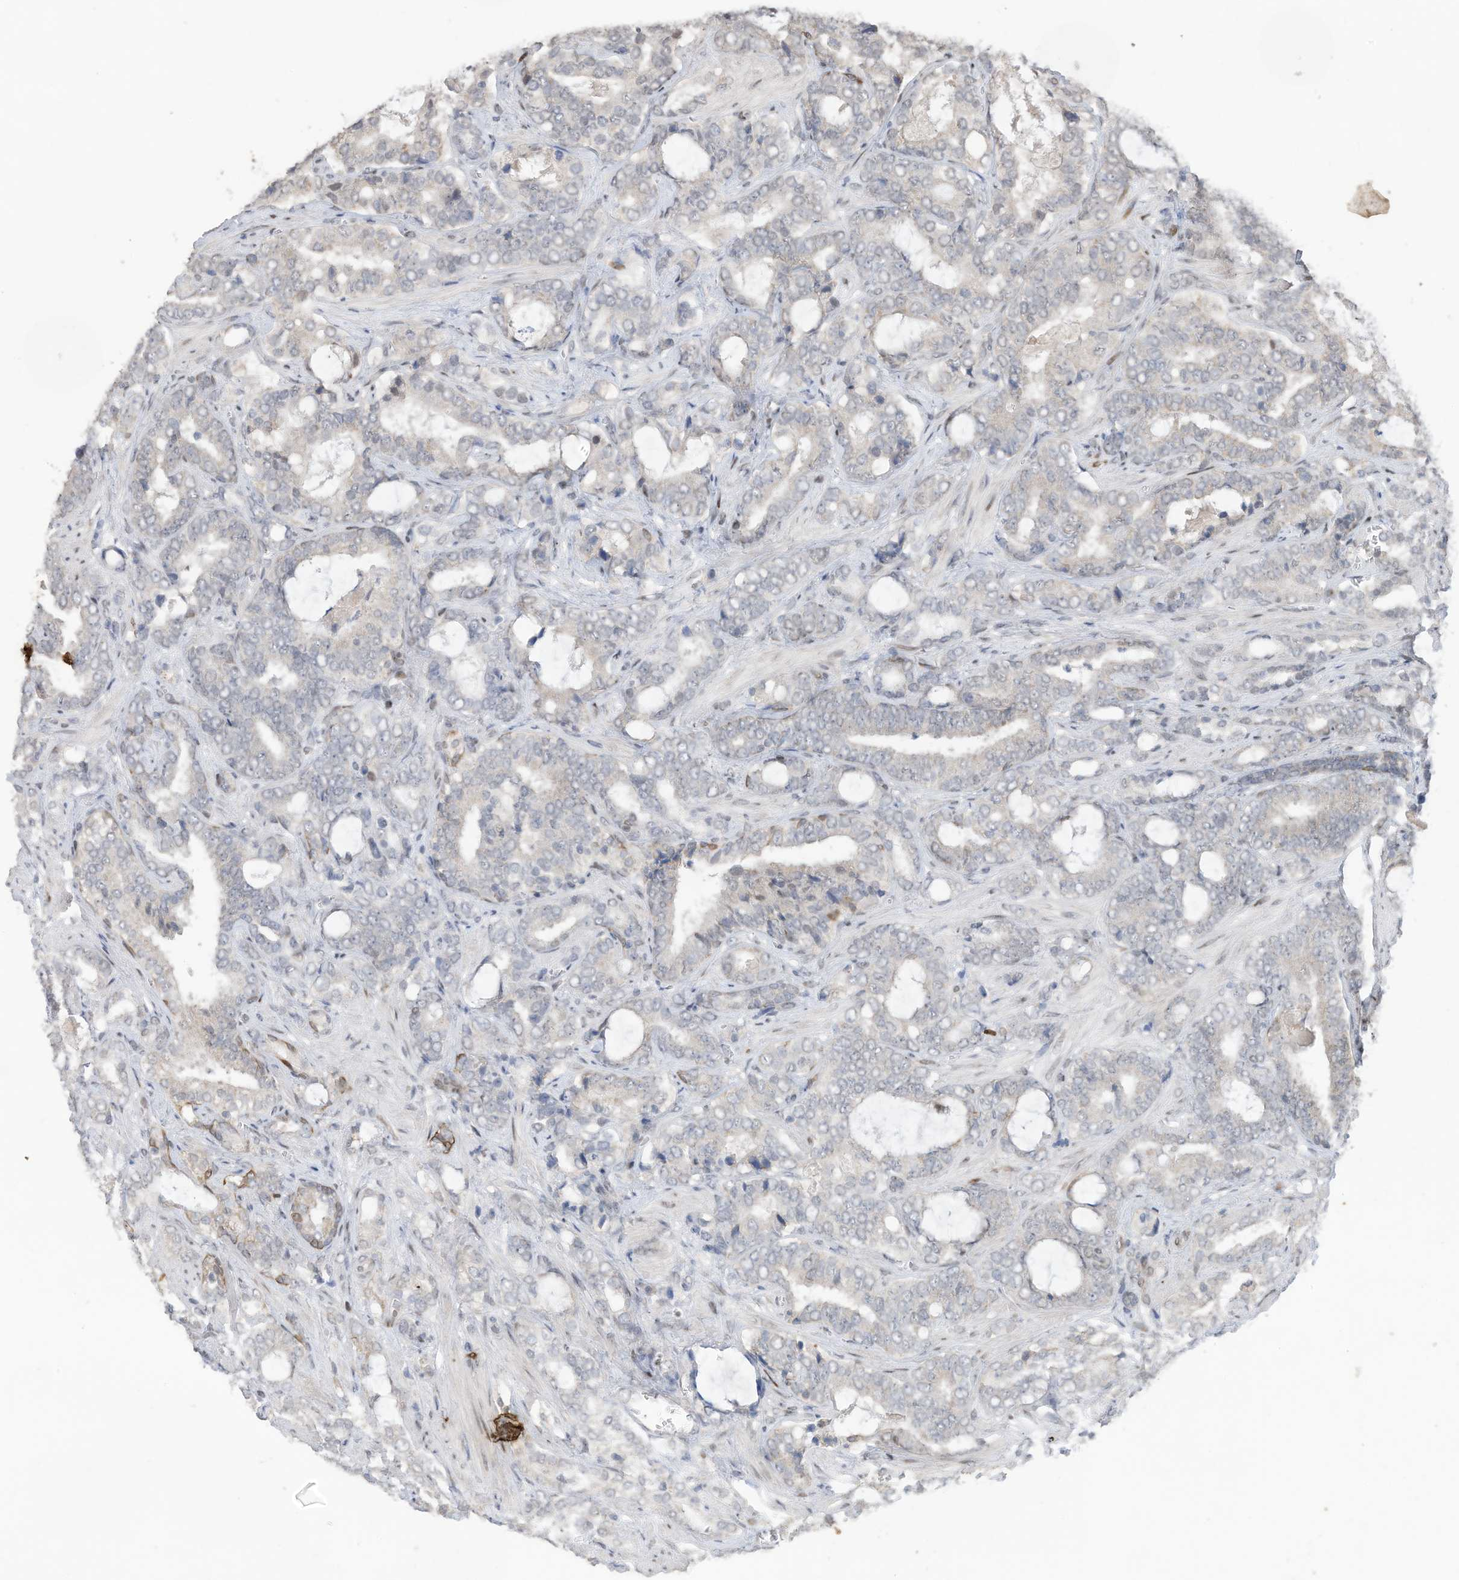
{"staining": {"intensity": "negative", "quantity": "none", "location": "none"}, "tissue": "prostate cancer", "cell_type": "Tumor cells", "image_type": "cancer", "snomed": [{"axis": "morphology", "description": "Adenocarcinoma, High grade"}, {"axis": "topography", "description": "Prostate and seminal vesicle, NOS"}], "caption": "Protein analysis of prostate cancer (adenocarcinoma (high-grade)) reveals no significant positivity in tumor cells.", "gene": "RABL3", "patient": {"sex": "male", "age": 67}}